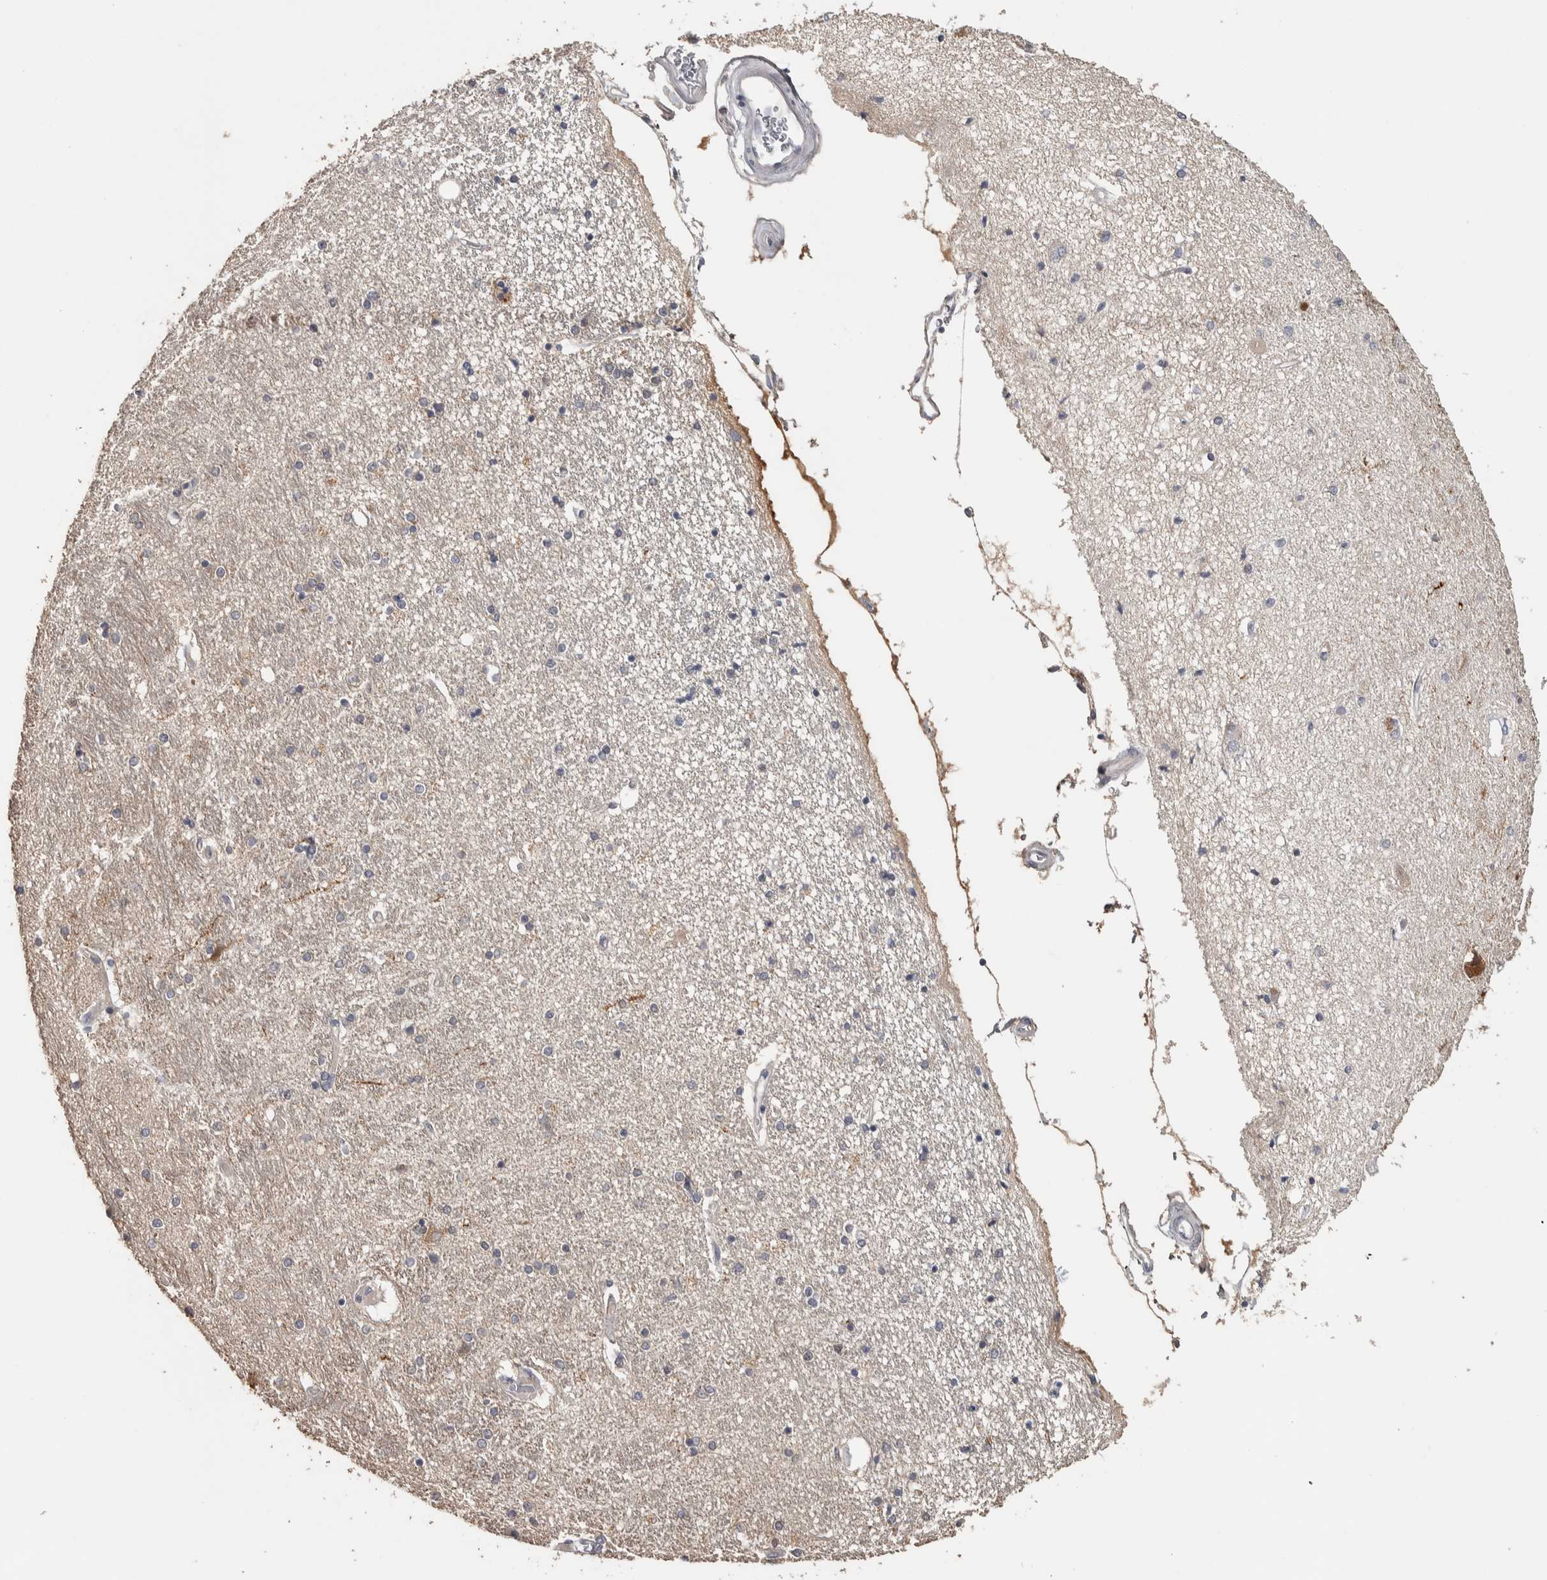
{"staining": {"intensity": "weak", "quantity": "<25%", "location": "cytoplasmic/membranous"}, "tissue": "hippocampus", "cell_type": "Glial cells", "image_type": "normal", "snomed": [{"axis": "morphology", "description": "Normal tissue, NOS"}, {"axis": "topography", "description": "Hippocampus"}], "caption": "This is a micrograph of immunohistochemistry staining of normal hippocampus, which shows no expression in glial cells. The staining was performed using DAB to visualize the protein expression in brown, while the nuclei were stained in blue with hematoxylin (Magnification: 20x).", "gene": "NECAB1", "patient": {"sex": "female", "age": 54}}